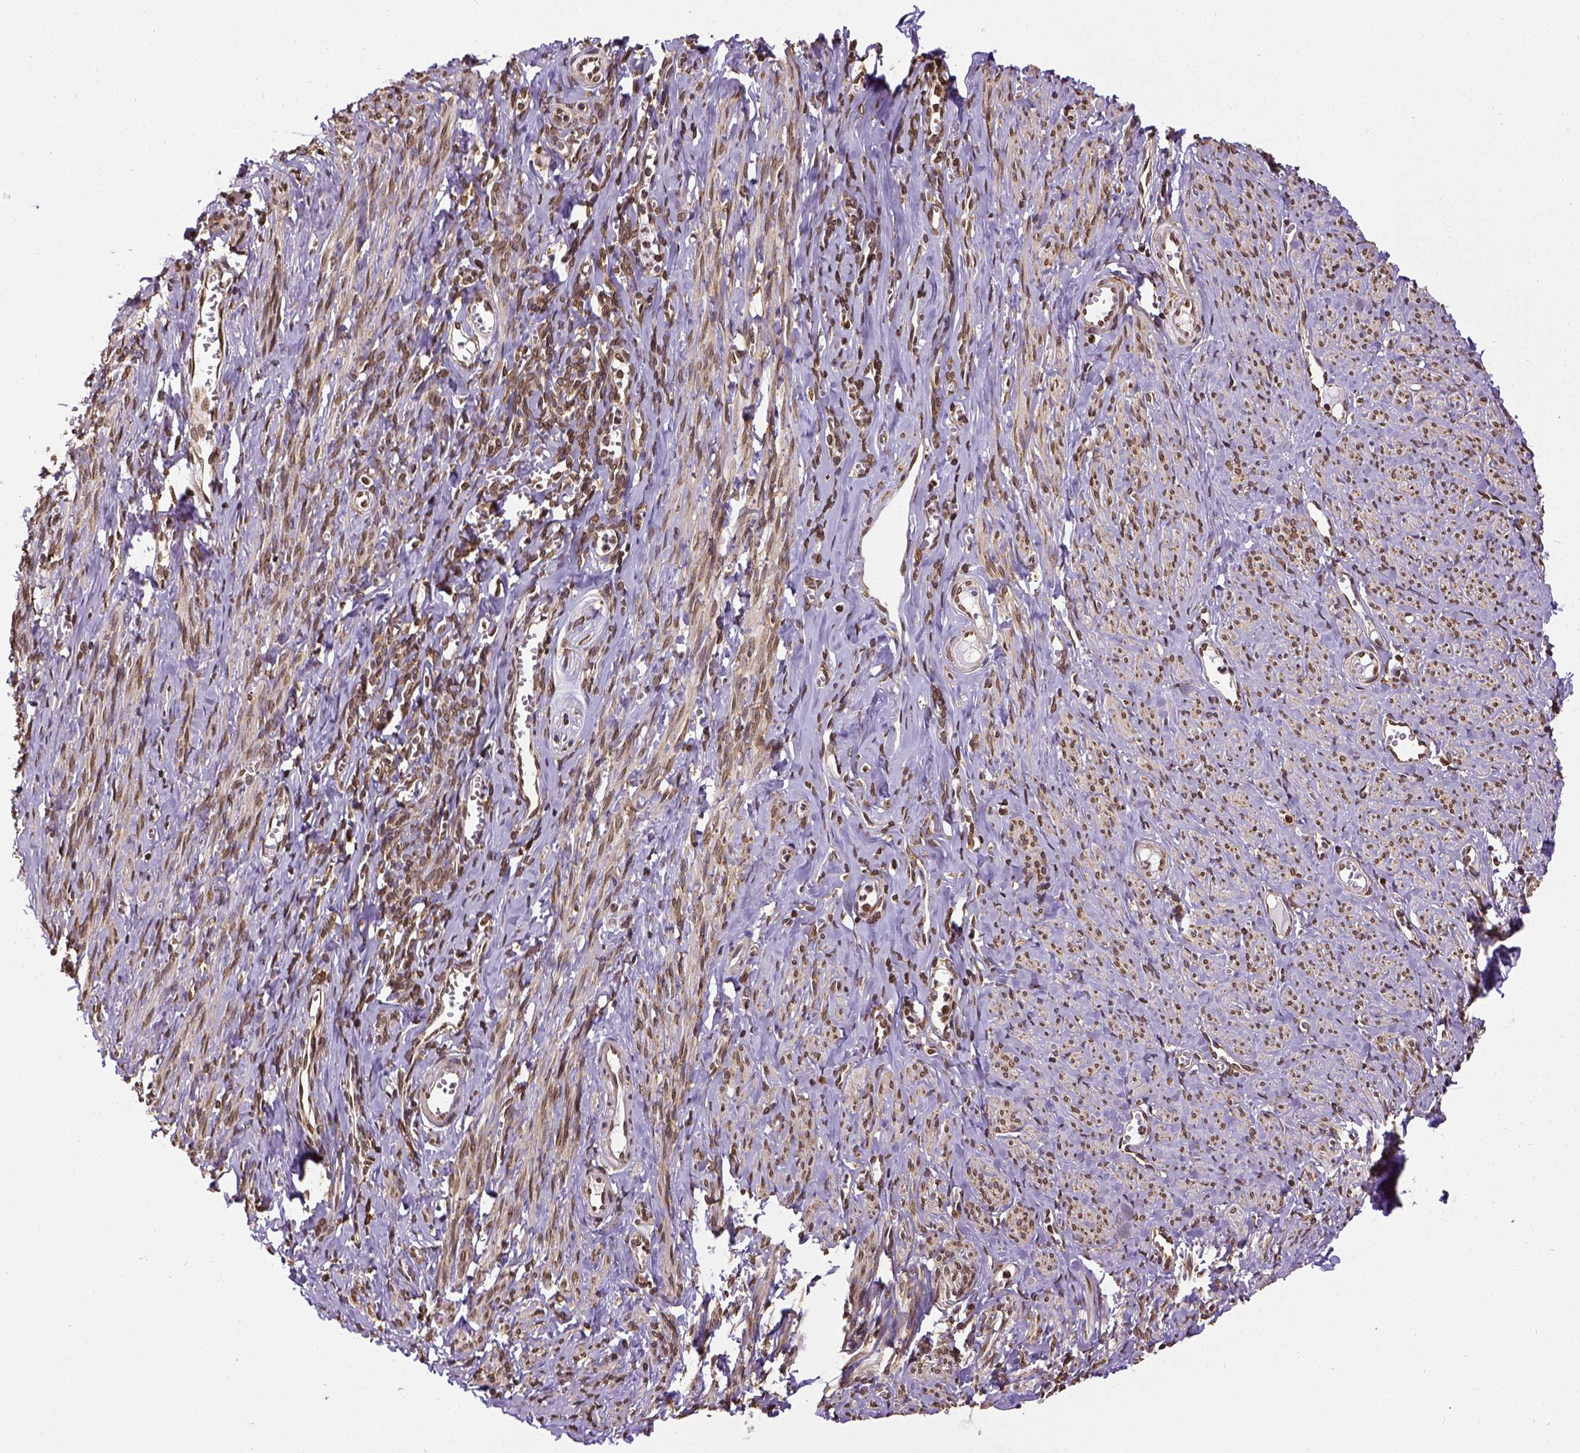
{"staining": {"intensity": "strong", "quantity": ">75%", "location": "cytoplasmic/membranous,nuclear"}, "tissue": "smooth muscle", "cell_type": "Smooth muscle cells", "image_type": "normal", "snomed": [{"axis": "morphology", "description": "Normal tissue, NOS"}, {"axis": "topography", "description": "Smooth muscle"}], "caption": "Smooth muscle cells exhibit strong cytoplasmic/membranous,nuclear expression in about >75% of cells in normal smooth muscle.", "gene": "MTDH", "patient": {"sex": "female", "age": 65}}